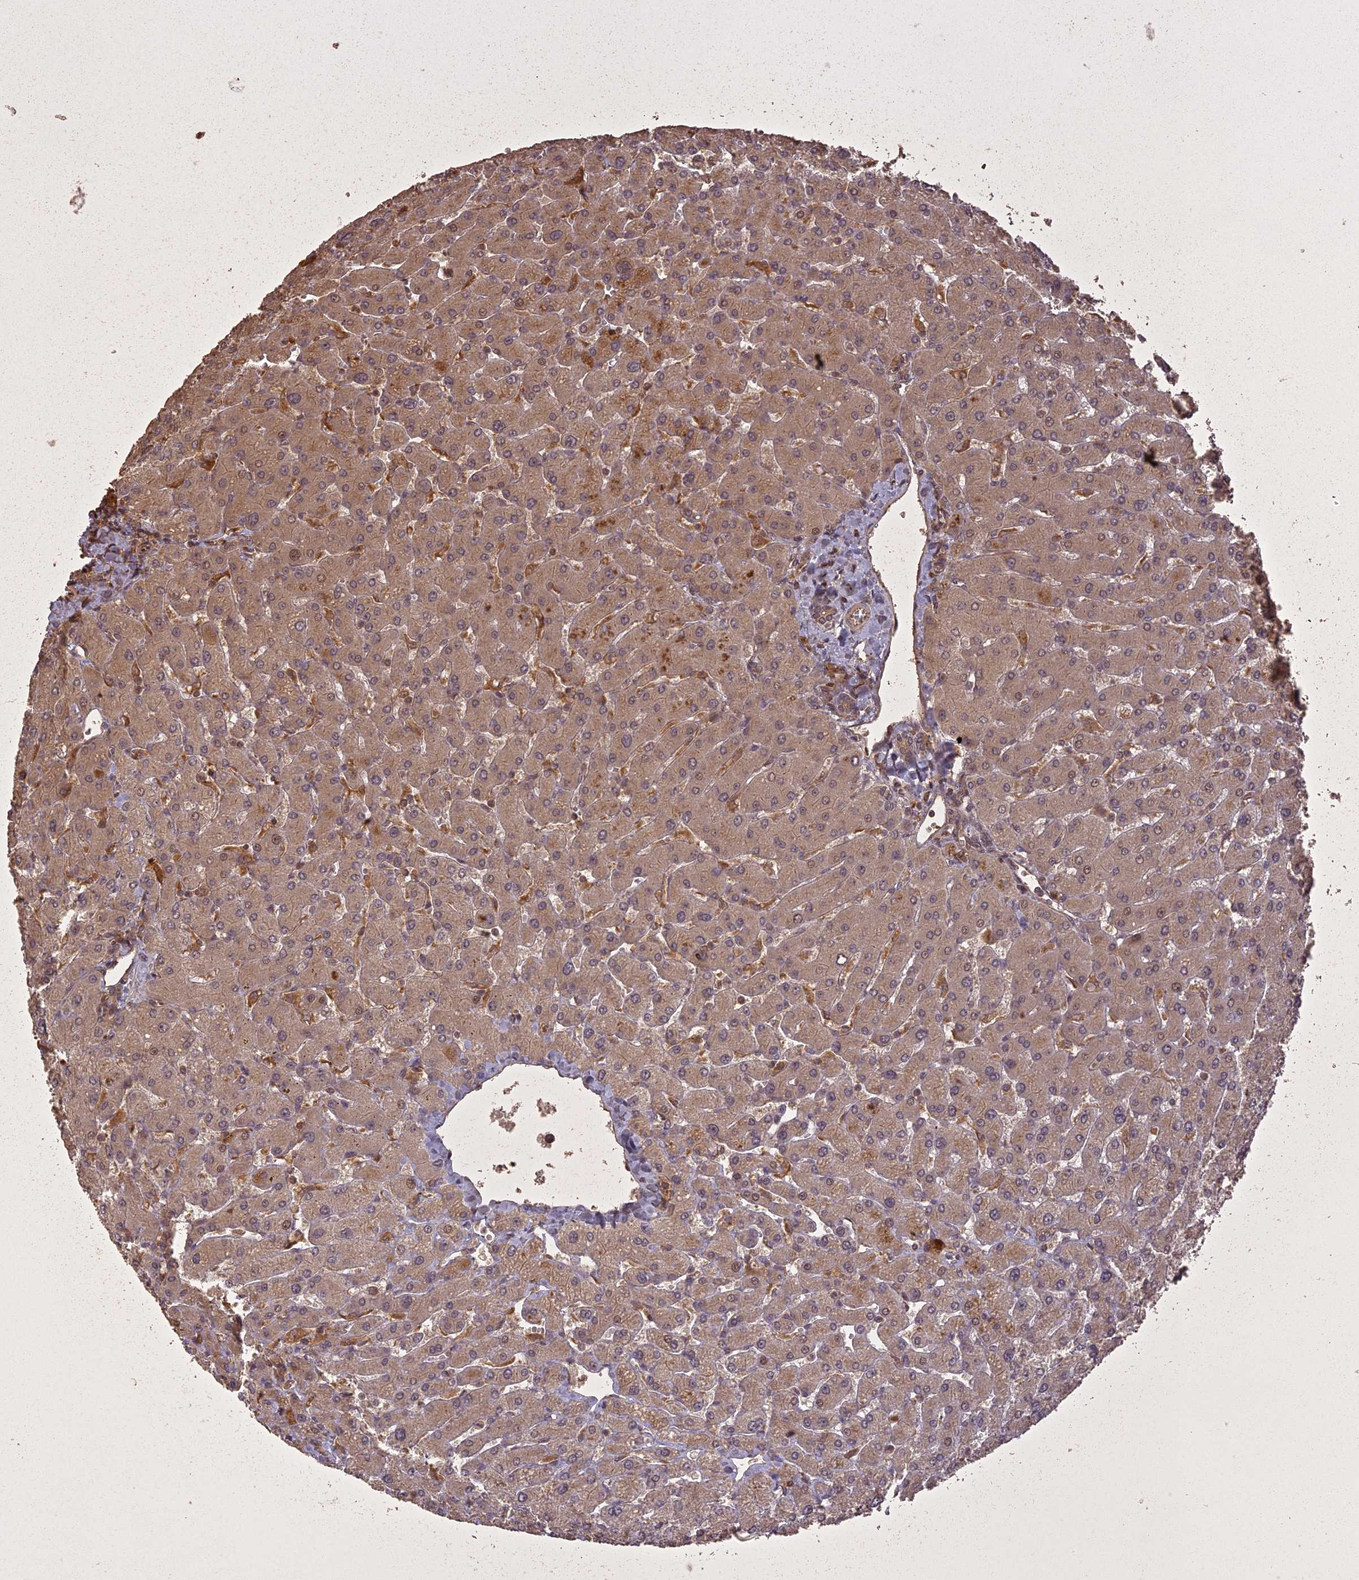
{"staining": {"intensity": "moderate", "quantity": ">75%", "location": "cytoplasmic/membranous"}, "tissue": "liver", "cell_type": "Cholangiocytes", "image_type": "normal", "snomed": [{"axis": "morphology", "description": "Normal tissue, NOS"}, {"axis": "topography", "description": "Liver"}], "caption": "Immunohistochemistry image of benign liver stained for a protein (brown), which demonstrates medium levels of moderate cytoplasmic/membranous expression in about >75% of cholangiocytes.", "gene": "LIN37", "patient": {"sex": "male", "age": 55}}